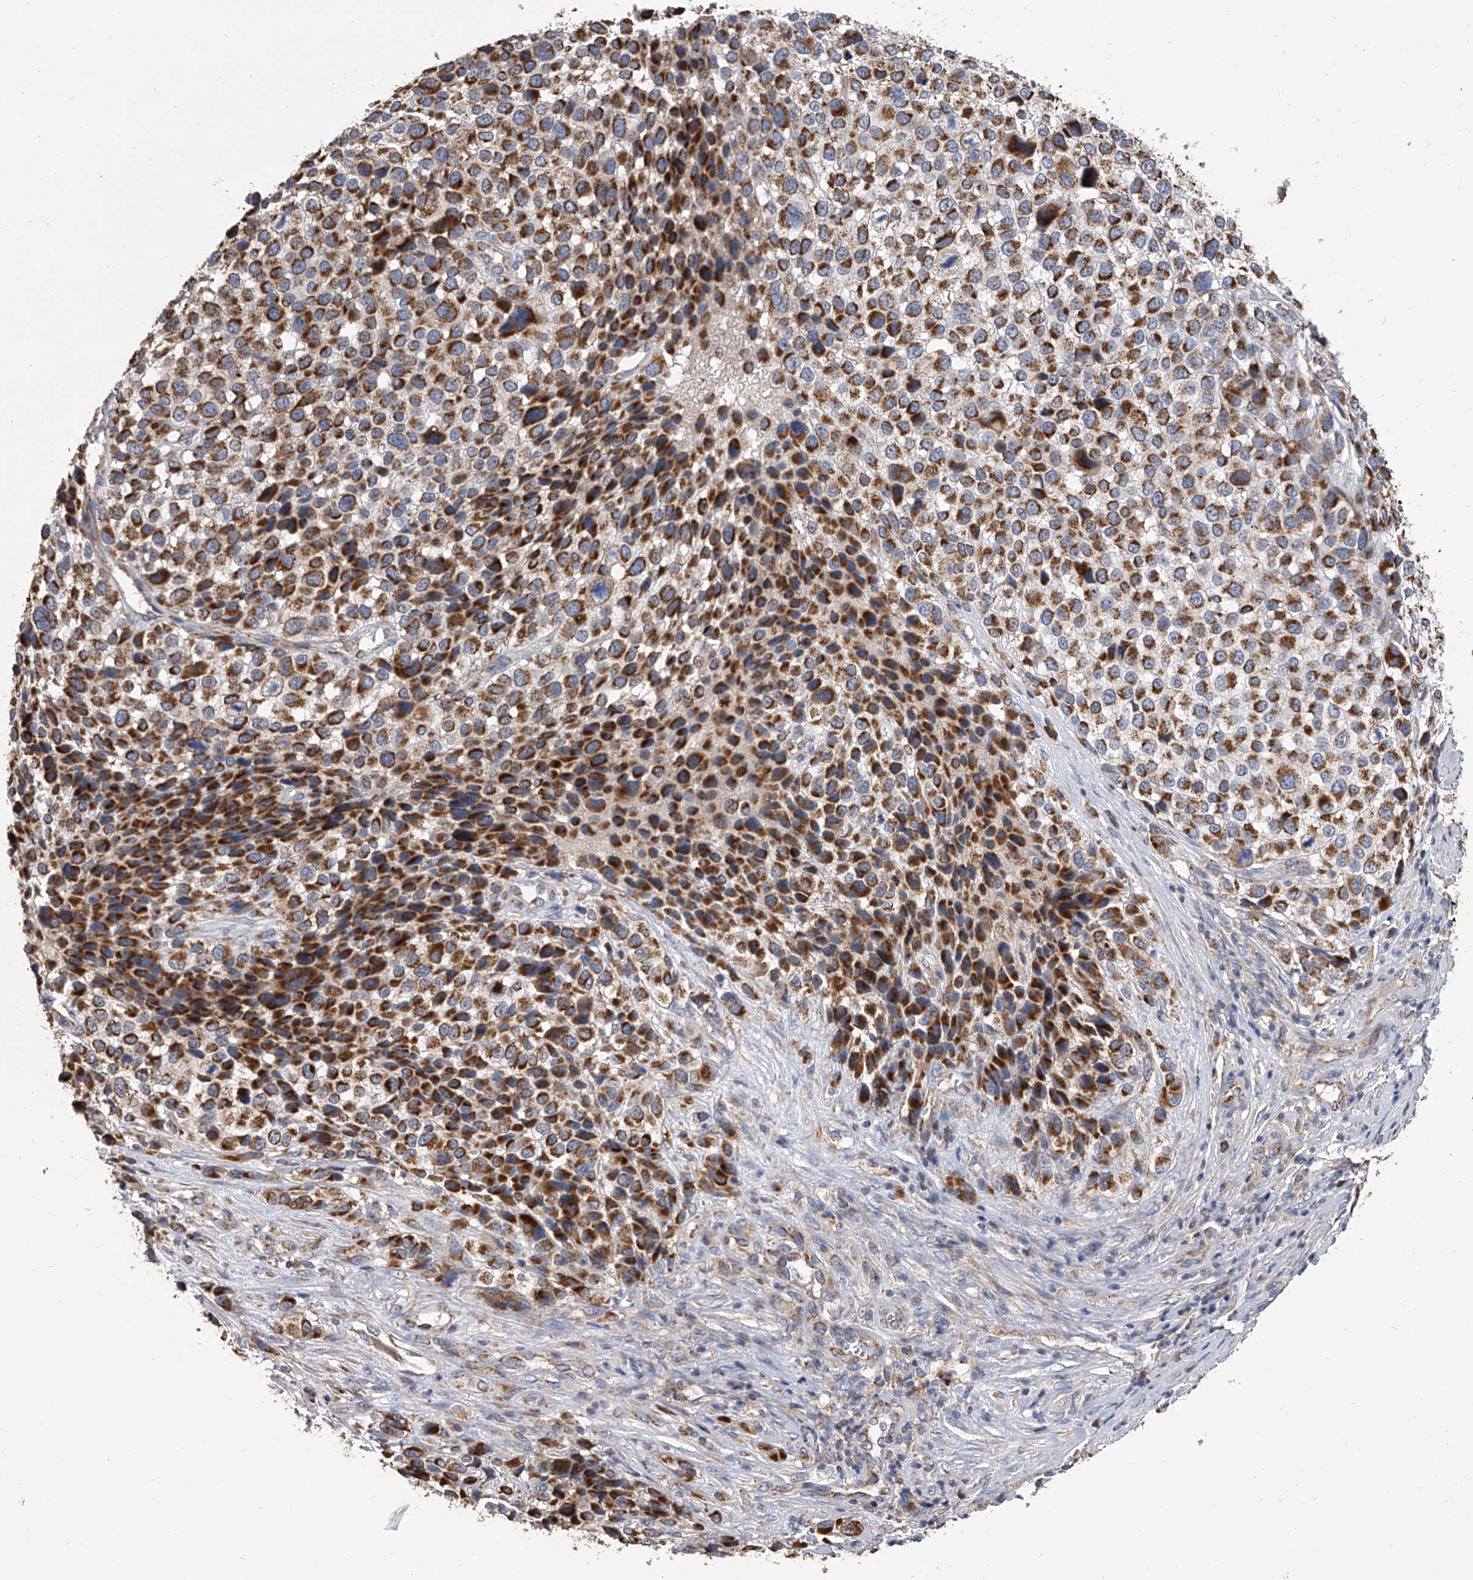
{"staining": {"intensity": "strong", "quantity": ">75%", "location": "cytoplasmic/membranous"}, "tissue": "melanoma", "cell_type": "Tumor cells", "image_type": "cancer", "snomed": [{"axis": "morphology", "description": "Malignant melanoma, NOS"}, {"axis": "topography", "description": "Skin of trunk"}], "caption": "Immunohistochemical staining of human malignant melanoma shows high levels of strong cytoplasmic/membranous staining in approximately >75% of tumor cells. The protein of interest is shown in brown color, while the nuclei are stained blue.", "gene": "MRPL28", "patient": {"sex": "male", "age": 71}}